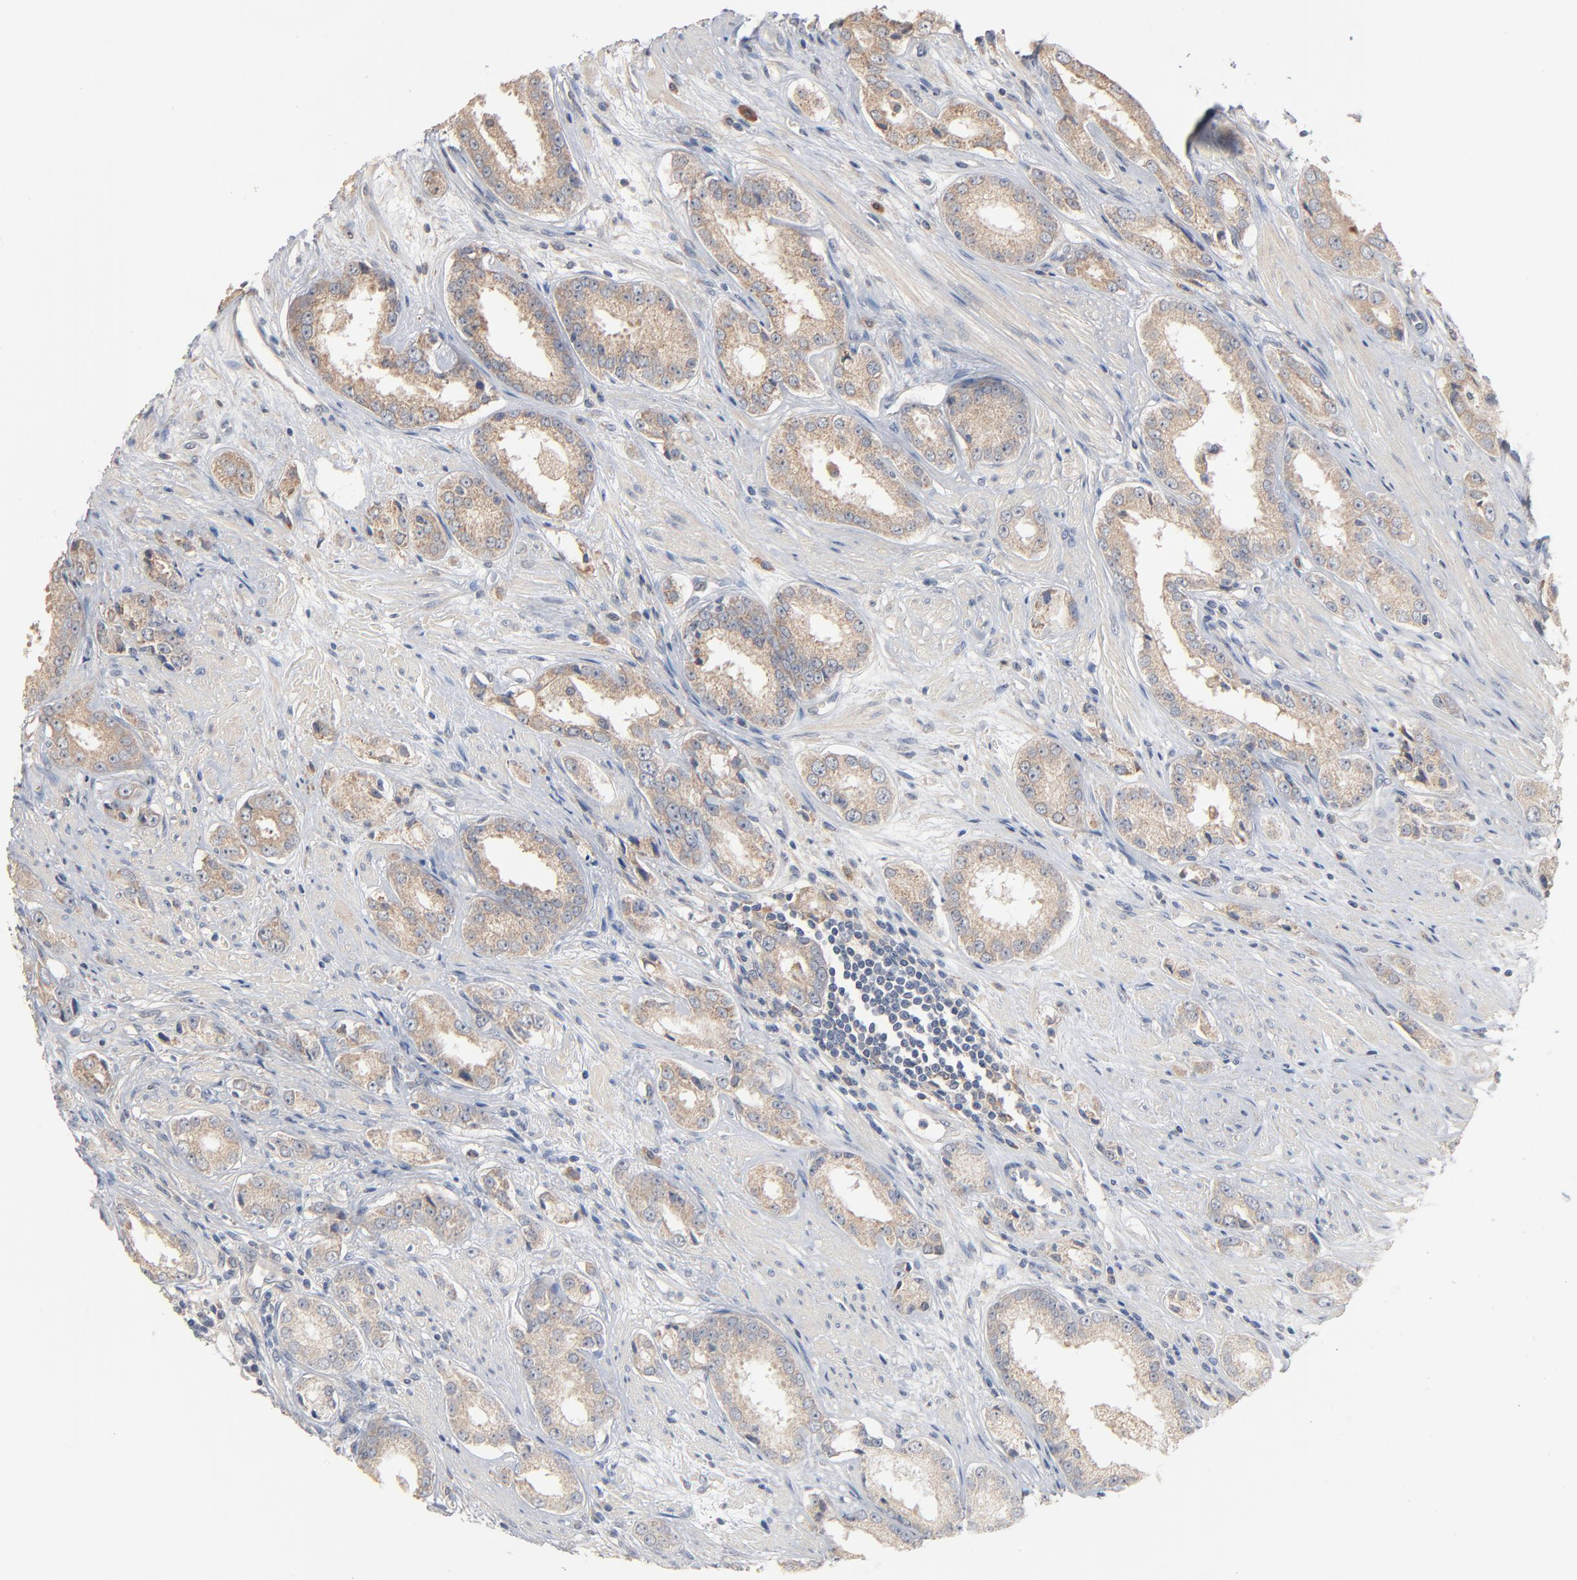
{"staining": {"intensity": "weak", "quantity": ">75%", "location": "cytoplasmic/membranous"}, "tissue": "prostate cancer", "cell_type": "Tumor cells", "image_type": "cancer", "snomed": [{"axis": "morphology", "description": "Adenocarcinoma, Medium grade"}, {"axis": "topography", "description": "Prostate"}], "caption": "This photomicrograph displays immunohistochemistry staining of prostate medium-grade adenocarcinoma, with low weak cytoplasmic/membranous expression in approximately >75% of tumor cells.", "gene": "ZDHHC8", "patient": {"sex": "male", "age": 53}}